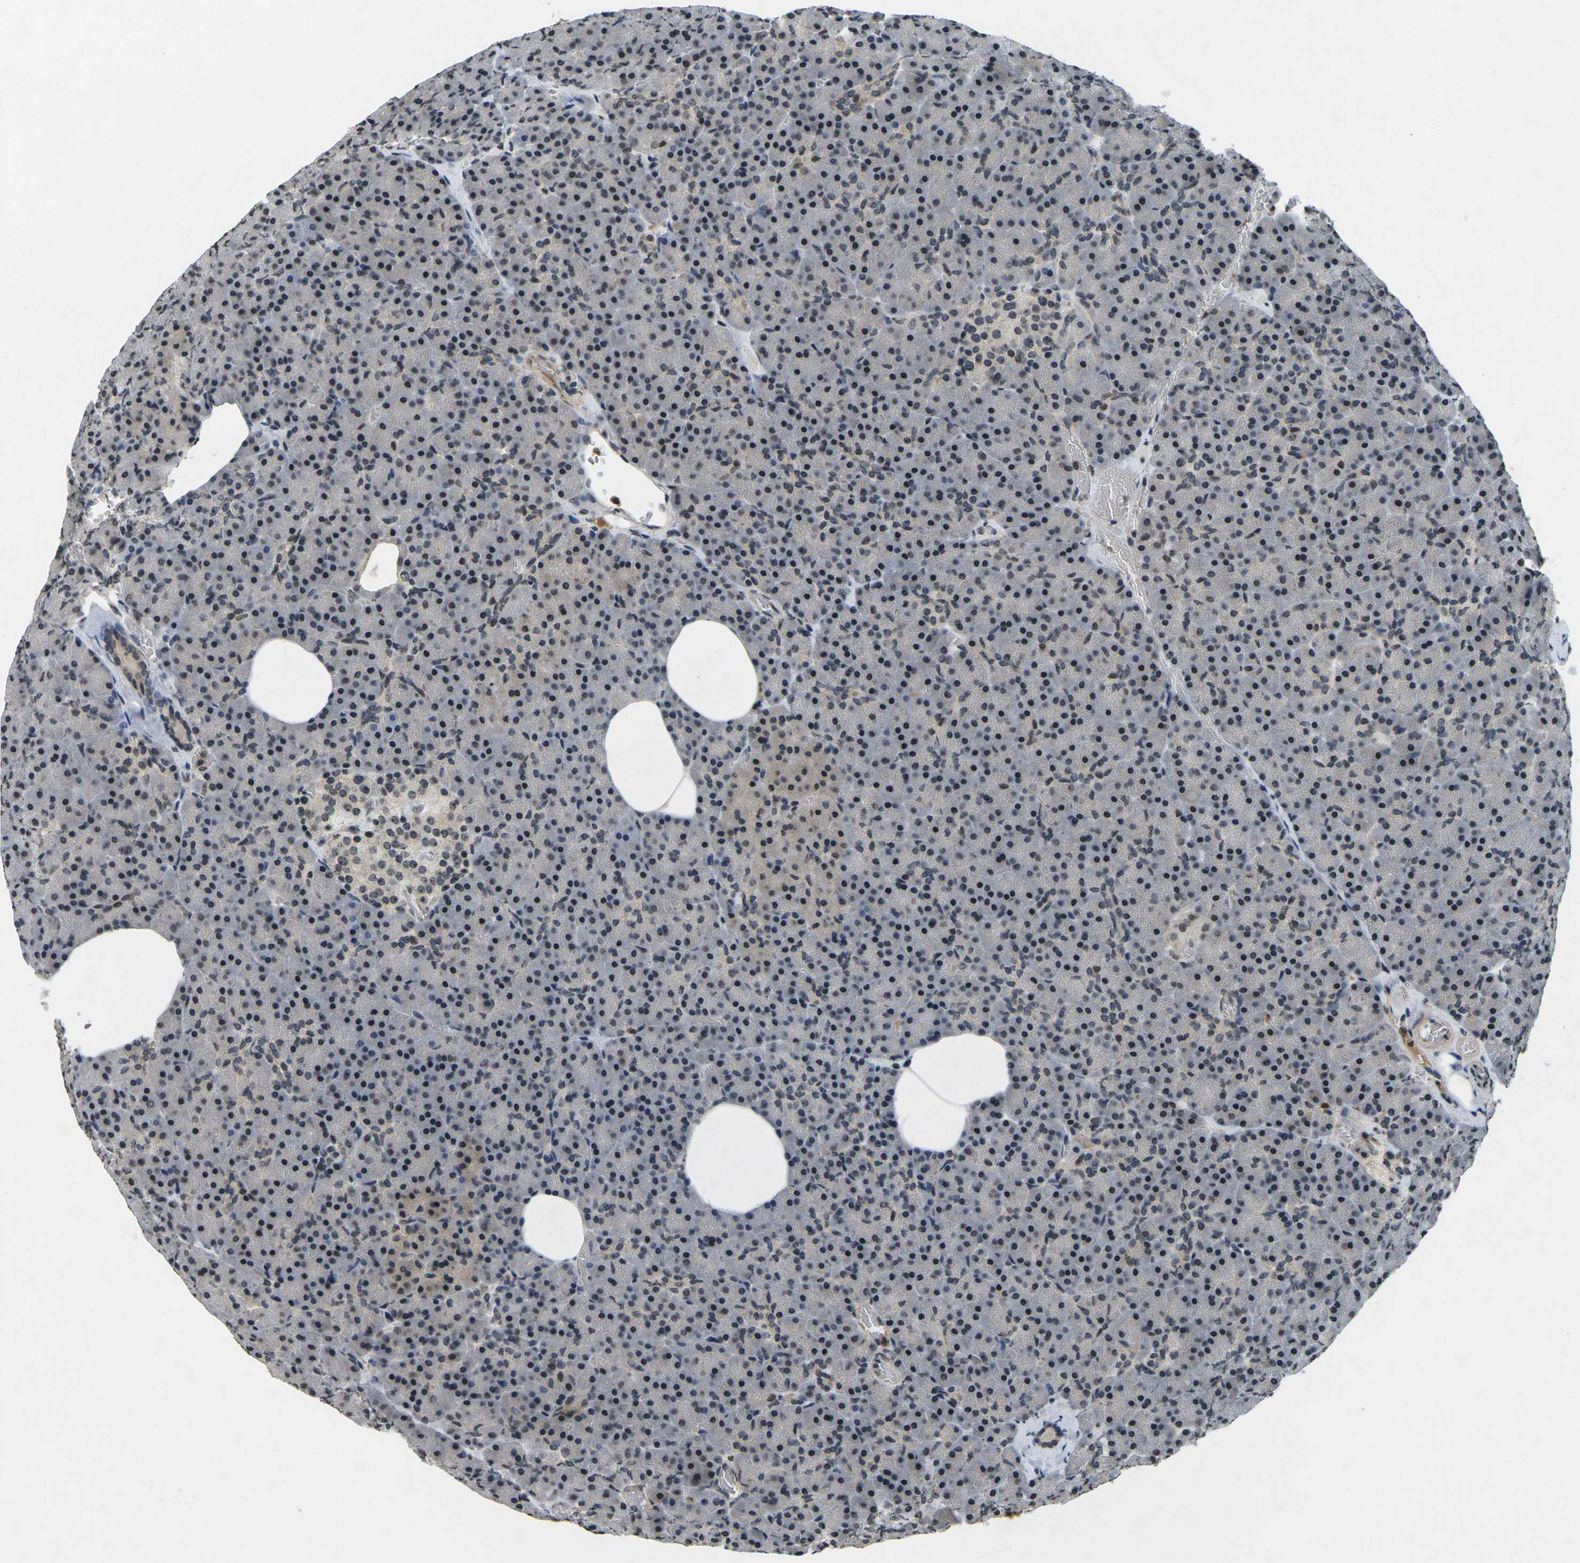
{"staining": {"intensity": "moderate", "quantity": "<25%", "location": "cytoplasmic/membranous,nuclear"}, "tissue": "pancreas", "cell_type": "Exocrine glandular cells", "image_type": "normal", "snomed": [{"axis": "morphology", "description": "Normal tissue, NOS"}, {"axis": "topography", "description": "Pancreas"}], "caption": "Immunohistochemistry (IHC) image of normal pancreas: human pancreas stained using IHC shows low levels of moderate protein expression localized specifically in the cytoplasmic/membranous,nuclear of exocrine glandular cells, appearing as a cytoplasmic/membranous,nuclear brown color.", "gene": "C1QC", "patient": {"sex": "female", "age": 35}}